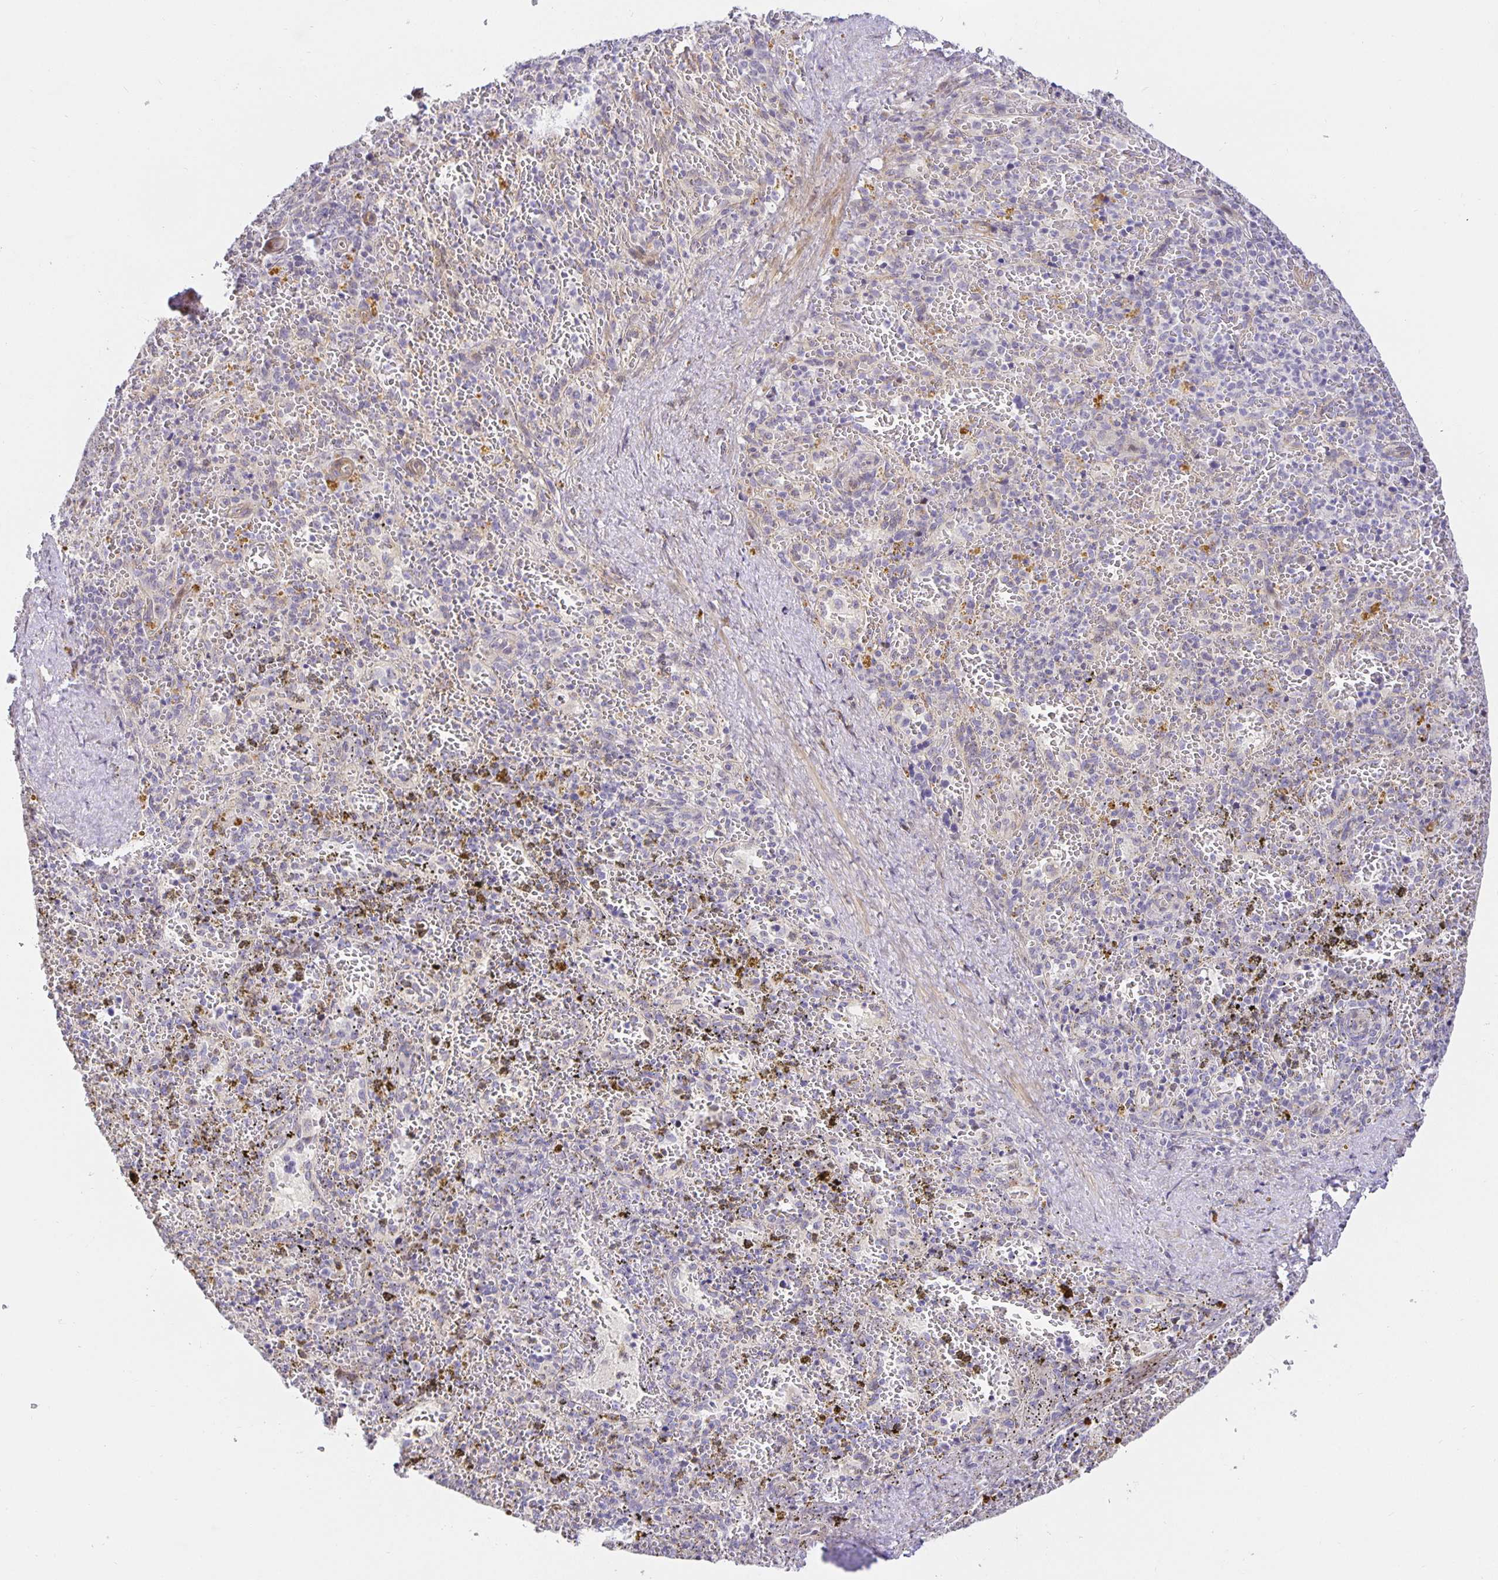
{"staining": {"intensity": "negative", "quantity": "none", "location": "none"}, "tissue": "spleen", "cell_type": "Cells in red pulp", "image_type": "normal", "snomed": [{"axis": "morphology", "description": "Normal tissue, NOS"}, {"axis": "topography", "description": "Spleen"}], "caption": "An IHC photomicrograph of normal spleen is shown. There is no staining in cells in red pulp of spleen. The staining is performed using DAB brown chromogen with nuclei counter-stained in using hematoxylin.", "gene": "TJP3", "patient": {"sex": "female", "age": 50}}